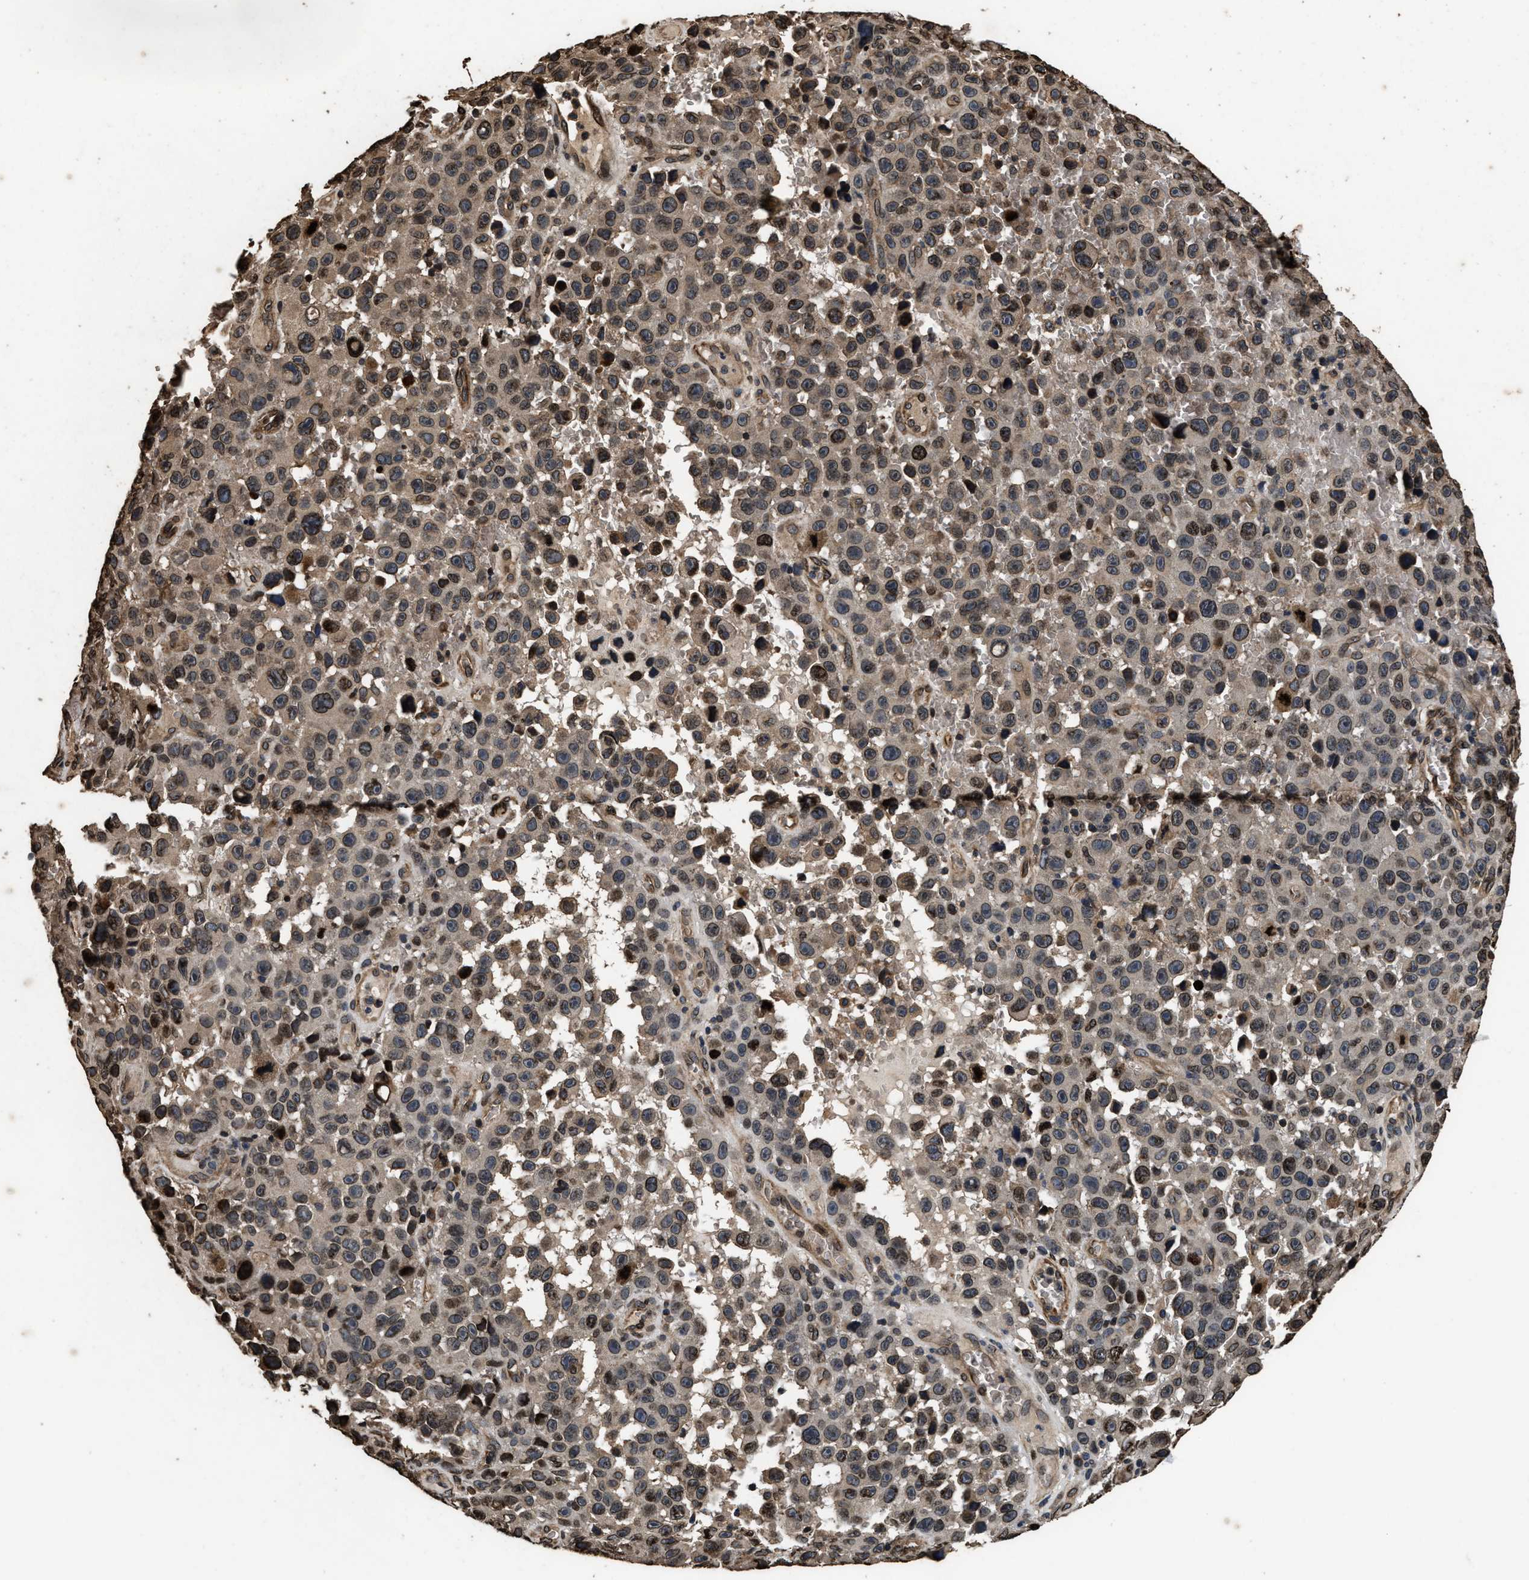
{"staining": {"intensity": "moderate", "quantity": "25%-75%", "location": "cytoplasmic/membranous,nuclear"}, "tissue": "melanoma", "cell_type": "Tumor cells", "image_type": "cancer", "snomed": [{"axis": "morphology", "description": "Malignant melanoma, NOS"}, {"axis": "topography", "description": "Skin"}], "caption": "Melanoma tissue exhibits moderate cytoplasmic/membranous and nuclear positivity in about 25%-75% of tumor cells", "gene": "ACCS", "patient": {"sex": "female", "age": 82}}